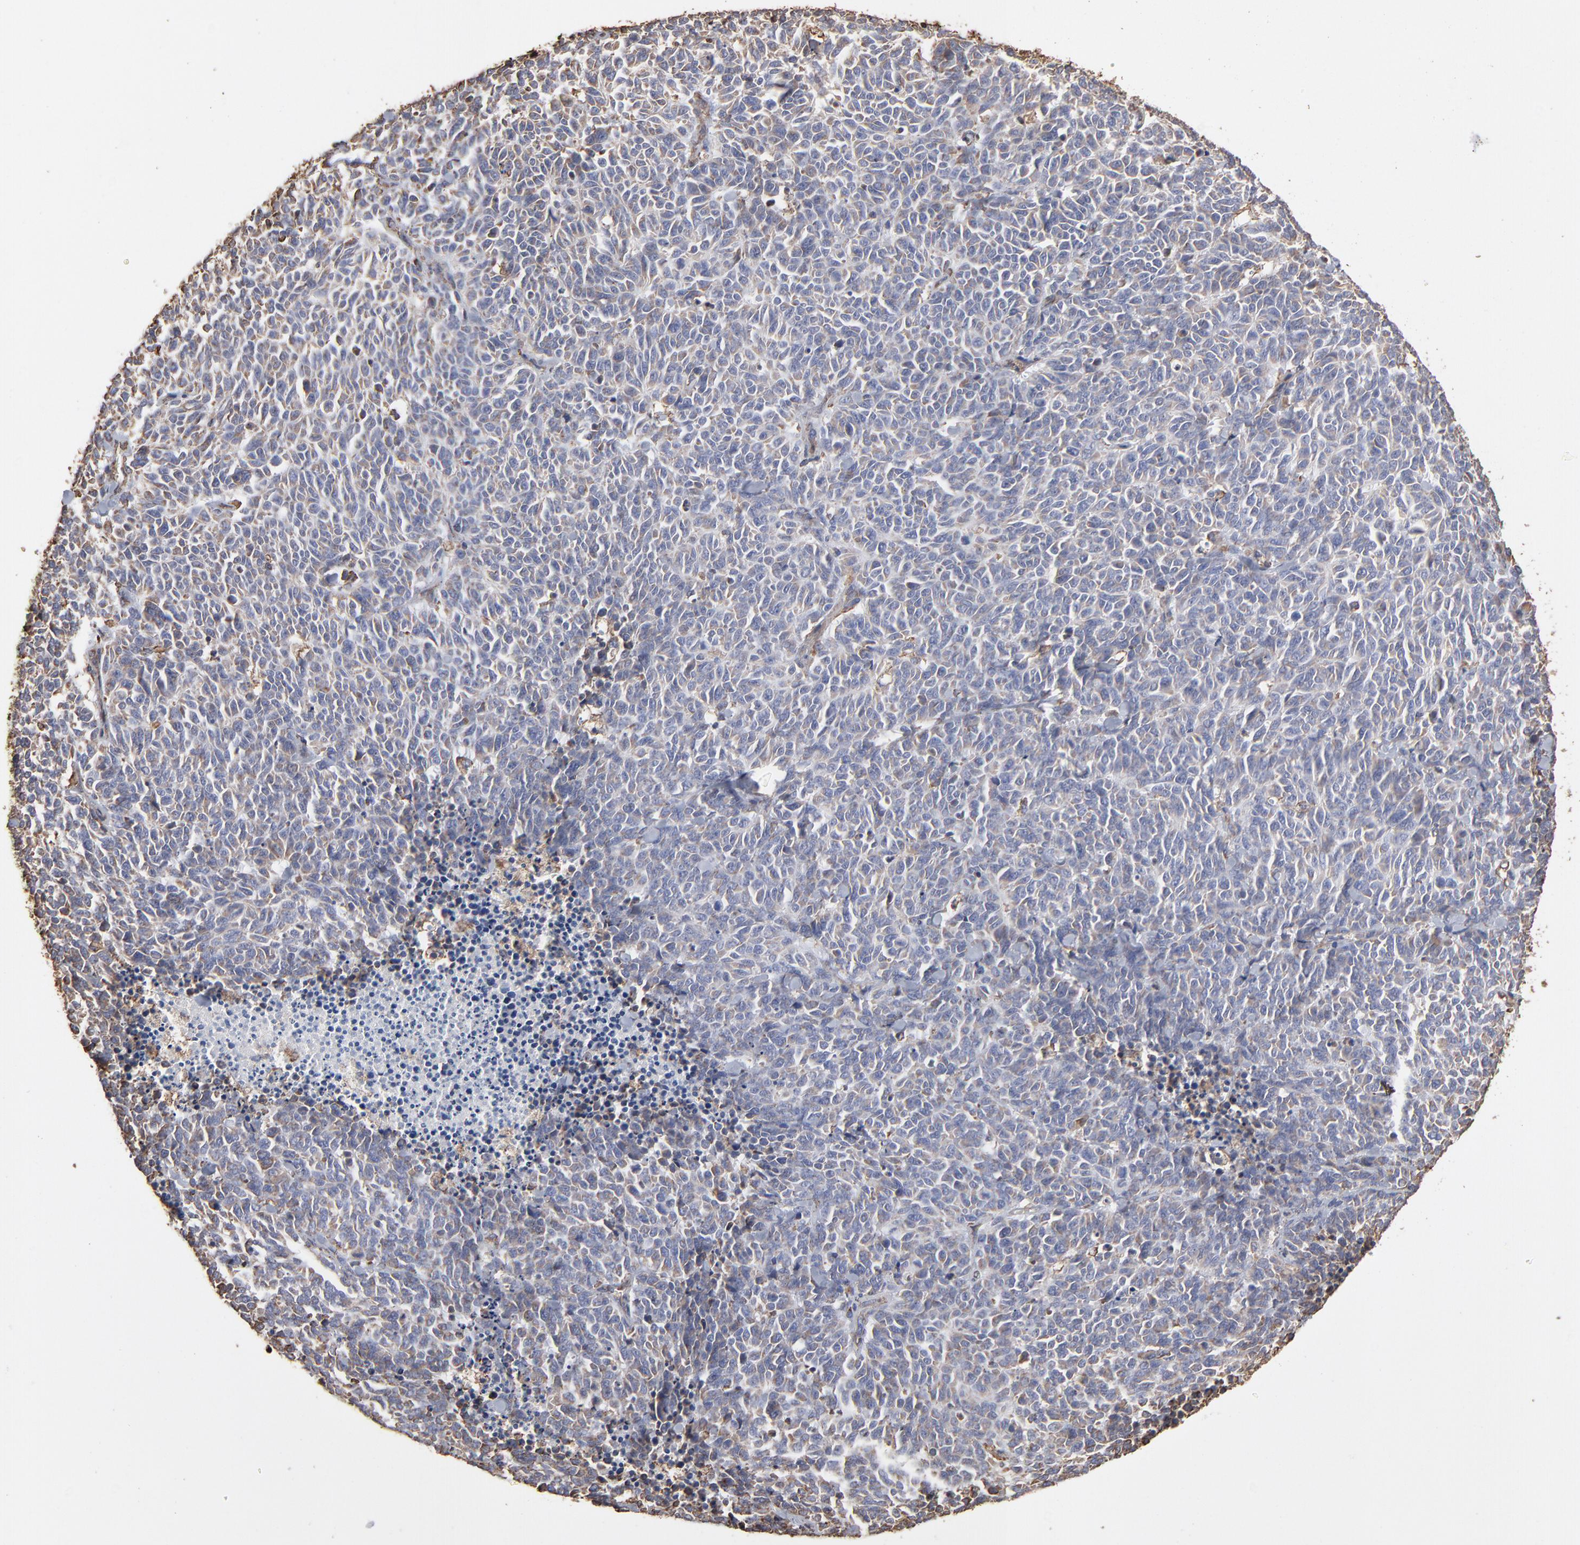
{"staining": {"intensity": "weak", "quantity": ">75%", "location": "cytoplasmic/membranous"}, "tissue": "lung cancer", "cell_type": "Tumor cells", "image_type": "cancer", "snomed": [{"axis": "morphology", "description": "Neoplasm, malignant, NOS"}, {"axis": "topography", "description": "Lung"}], "caption": "Protein staining of neoplasm (malignant) (lung) tissue reveals weak cytoplasmic/membranous expression in approximately >75% of tumor cells.", "gene": "PDIA3", "patient": {"sex": "female", "age": 58}}